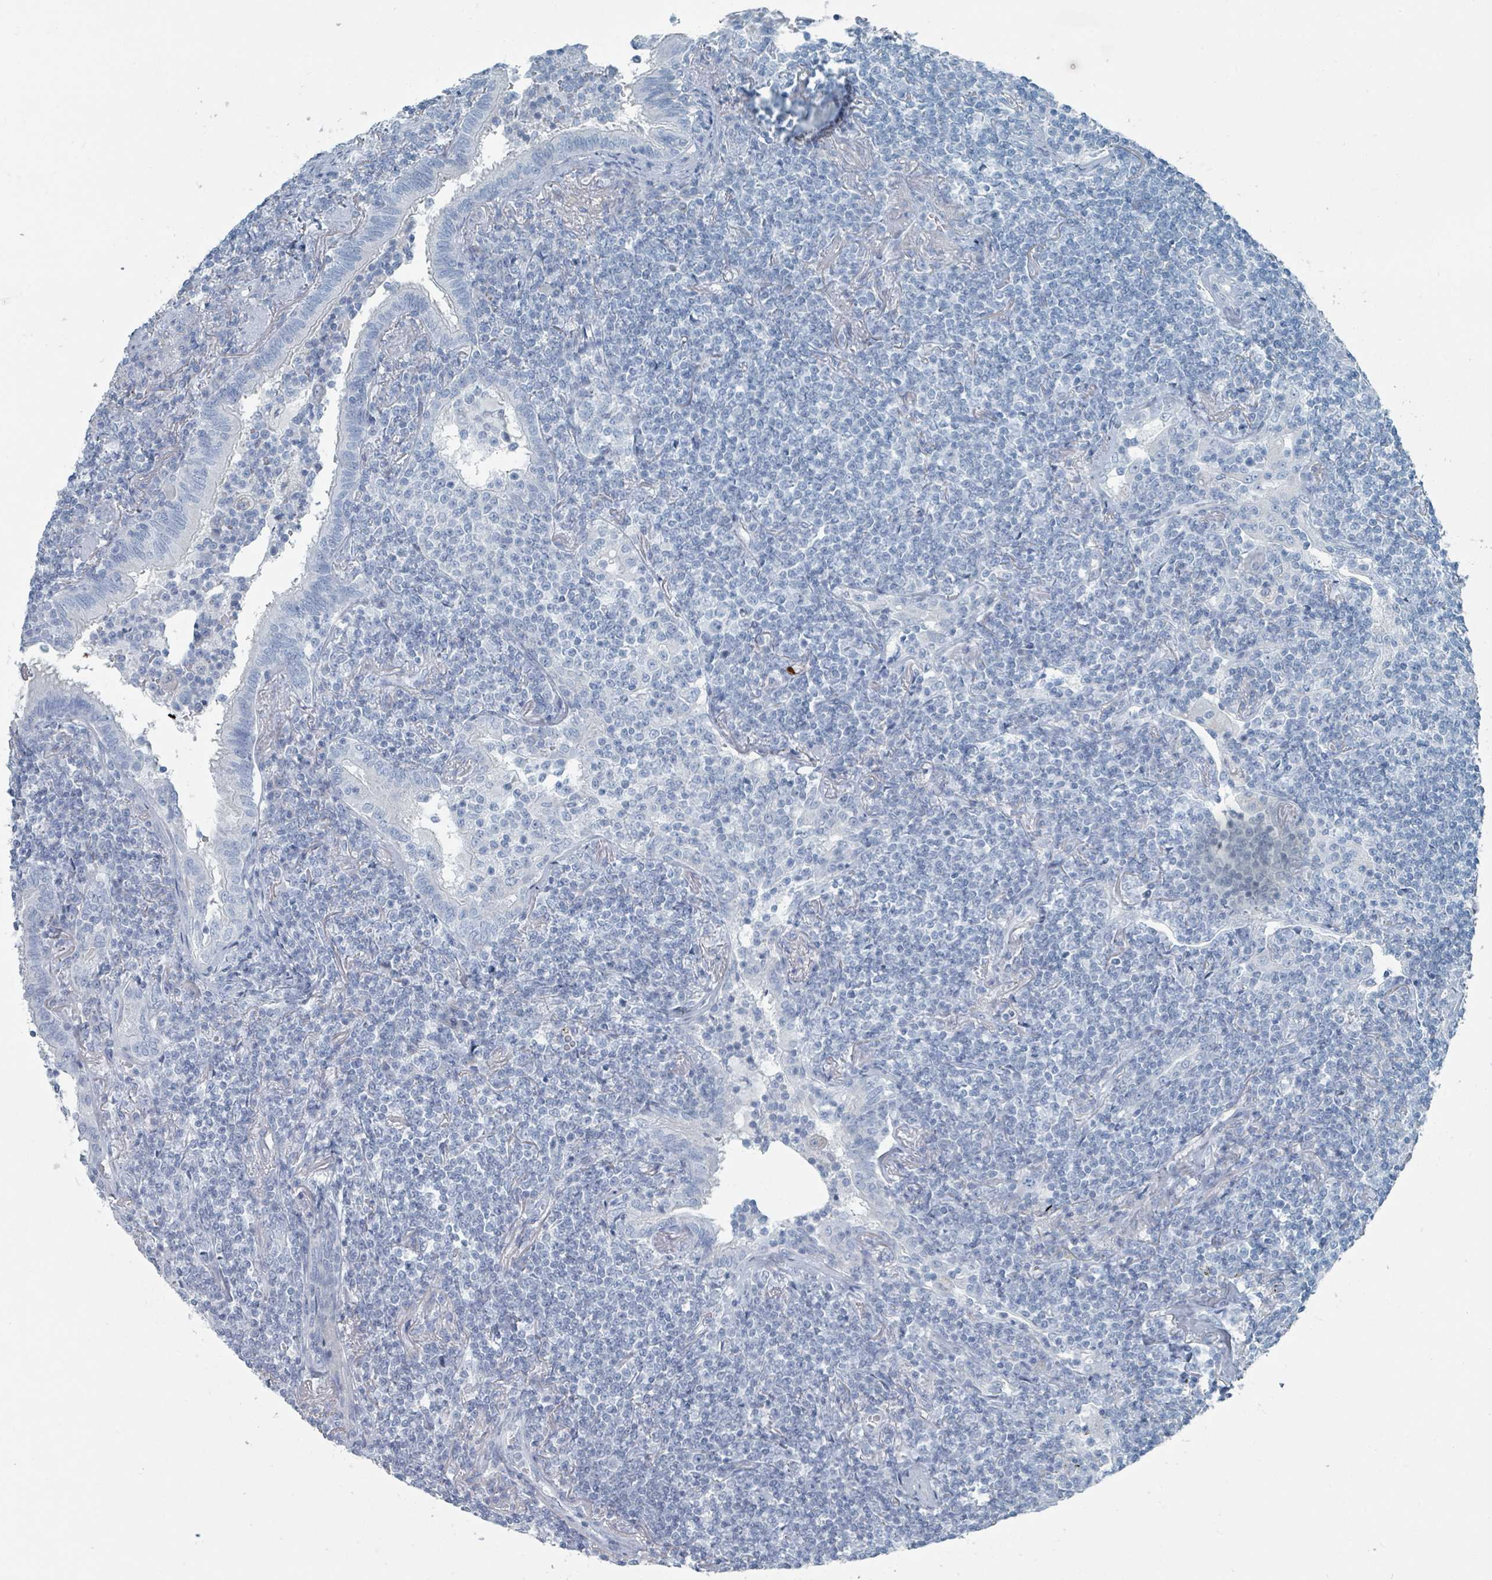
{"staining": {"intensity": "negative", "quantity": "none", "location": "none"}, "tissue": "lymphoma", "cell_type": "Tumor cells", "image_type": "cancer", "snomed": [{"axis": "morphology", "description": "Malignant lymphoma, non-Hodgkin's type, Low grade"}, {"axis": "topography", "description": "Lung"}], "caption": "This micrograph is of lymphoma stained with IHC to label a protein in brown with the nuclei are counter-stained blue. There is no positivity in tumor cells.", "gene": "GAMT", "patient": {"sex": "female", "age": 71}}